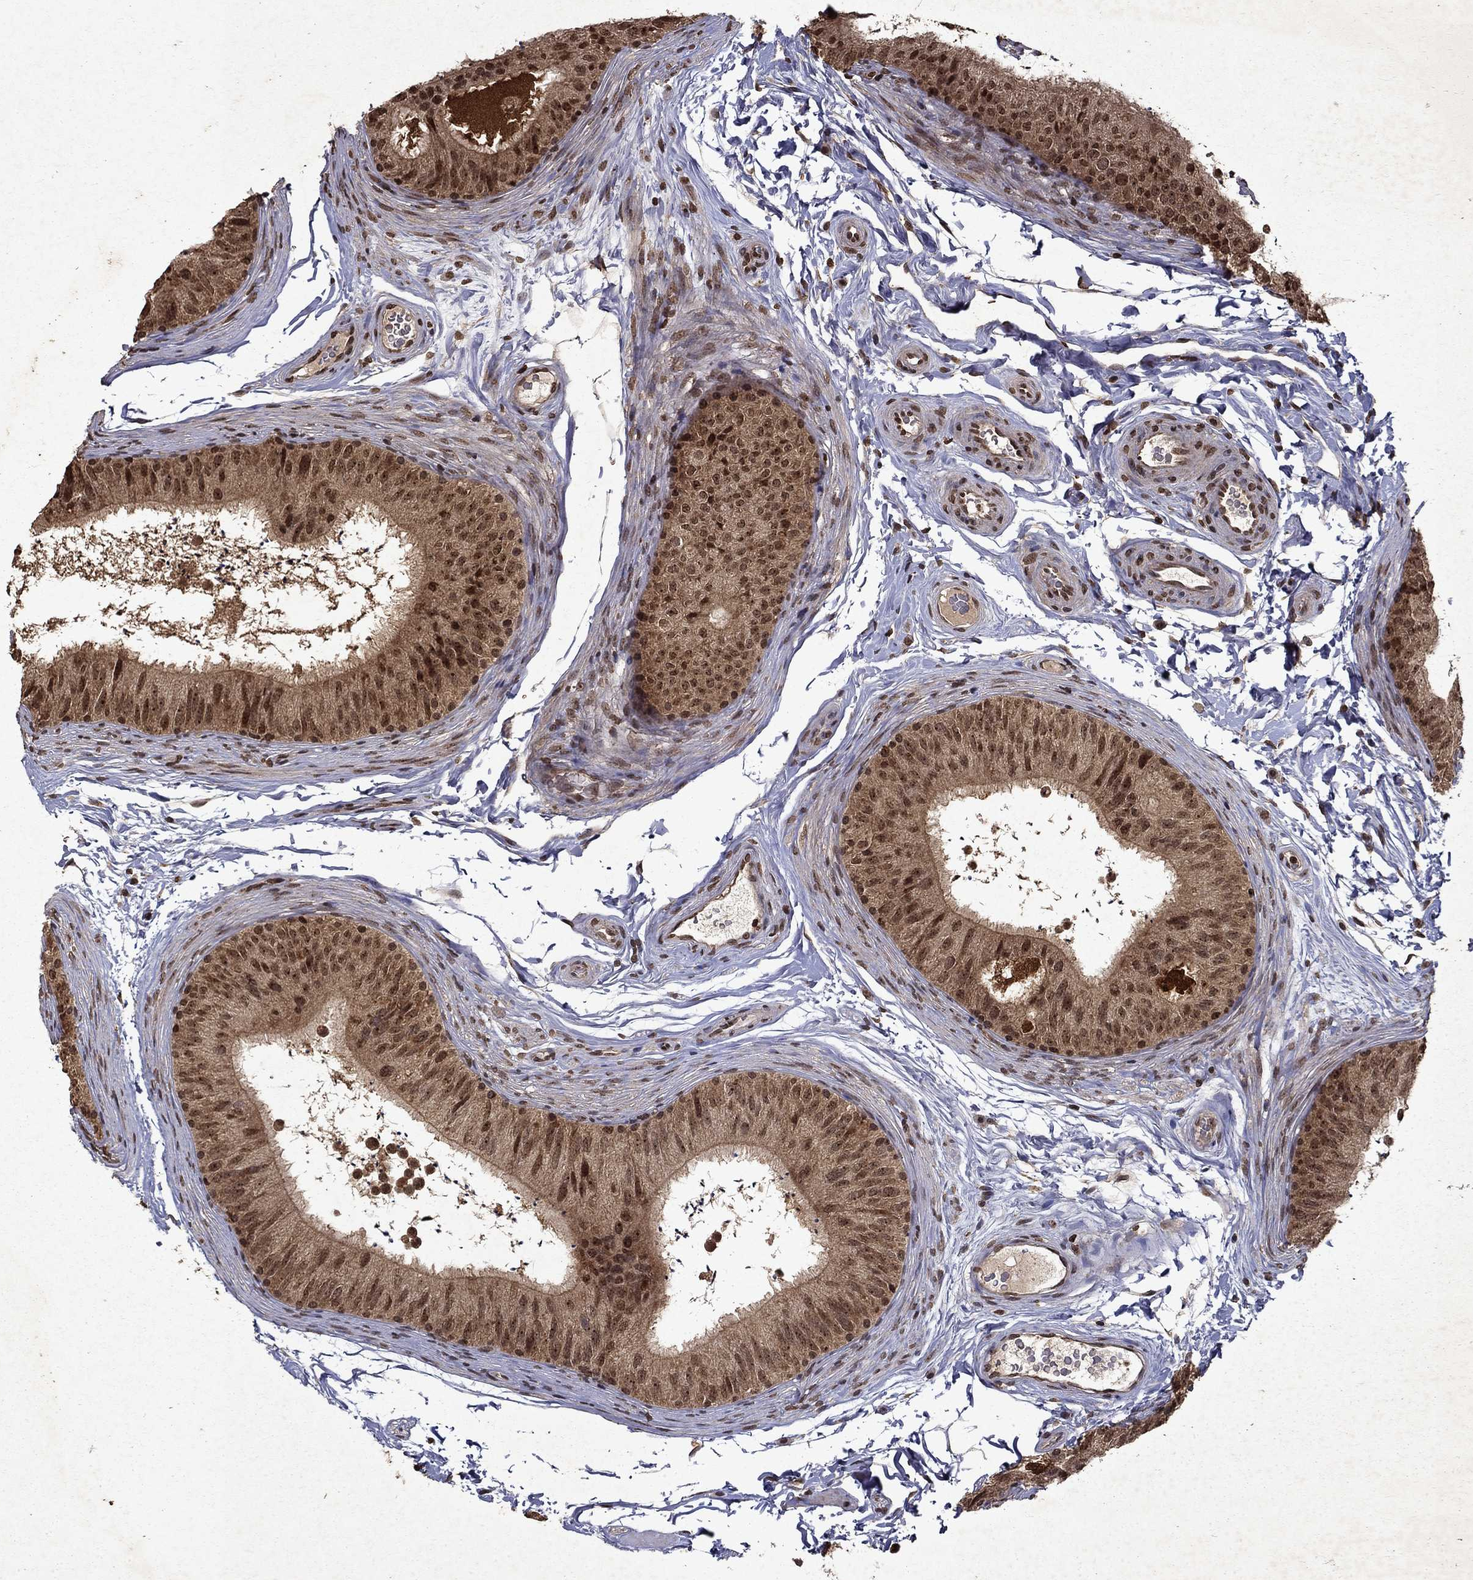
{"staining": {"intensity": "moderate", "quantity": ">75%", "location": "cytoplasmic/membranous,nuclear"}, "tissue": "epididymis", "cell_type": "Glandular cells", "image_type": "normal", "snomed": [{"axis": "morphology", "description": "Normal tissue, NOS"}, {"axis": "topography", "description": "Epididymis"}], "caption": "Immunohistochemical staining of normal human epididymis demonstrates medium levels of moderate cytoplasmic/membranous,nuclear expression in approximately >75% of glandular cells. The protein is stained brown, and the nuclei are stained in blue (DAB IHC with brightfield microscopy, high magnification).", "gene": "PIN4", "patient": {"sex": "male", "age": 32}}